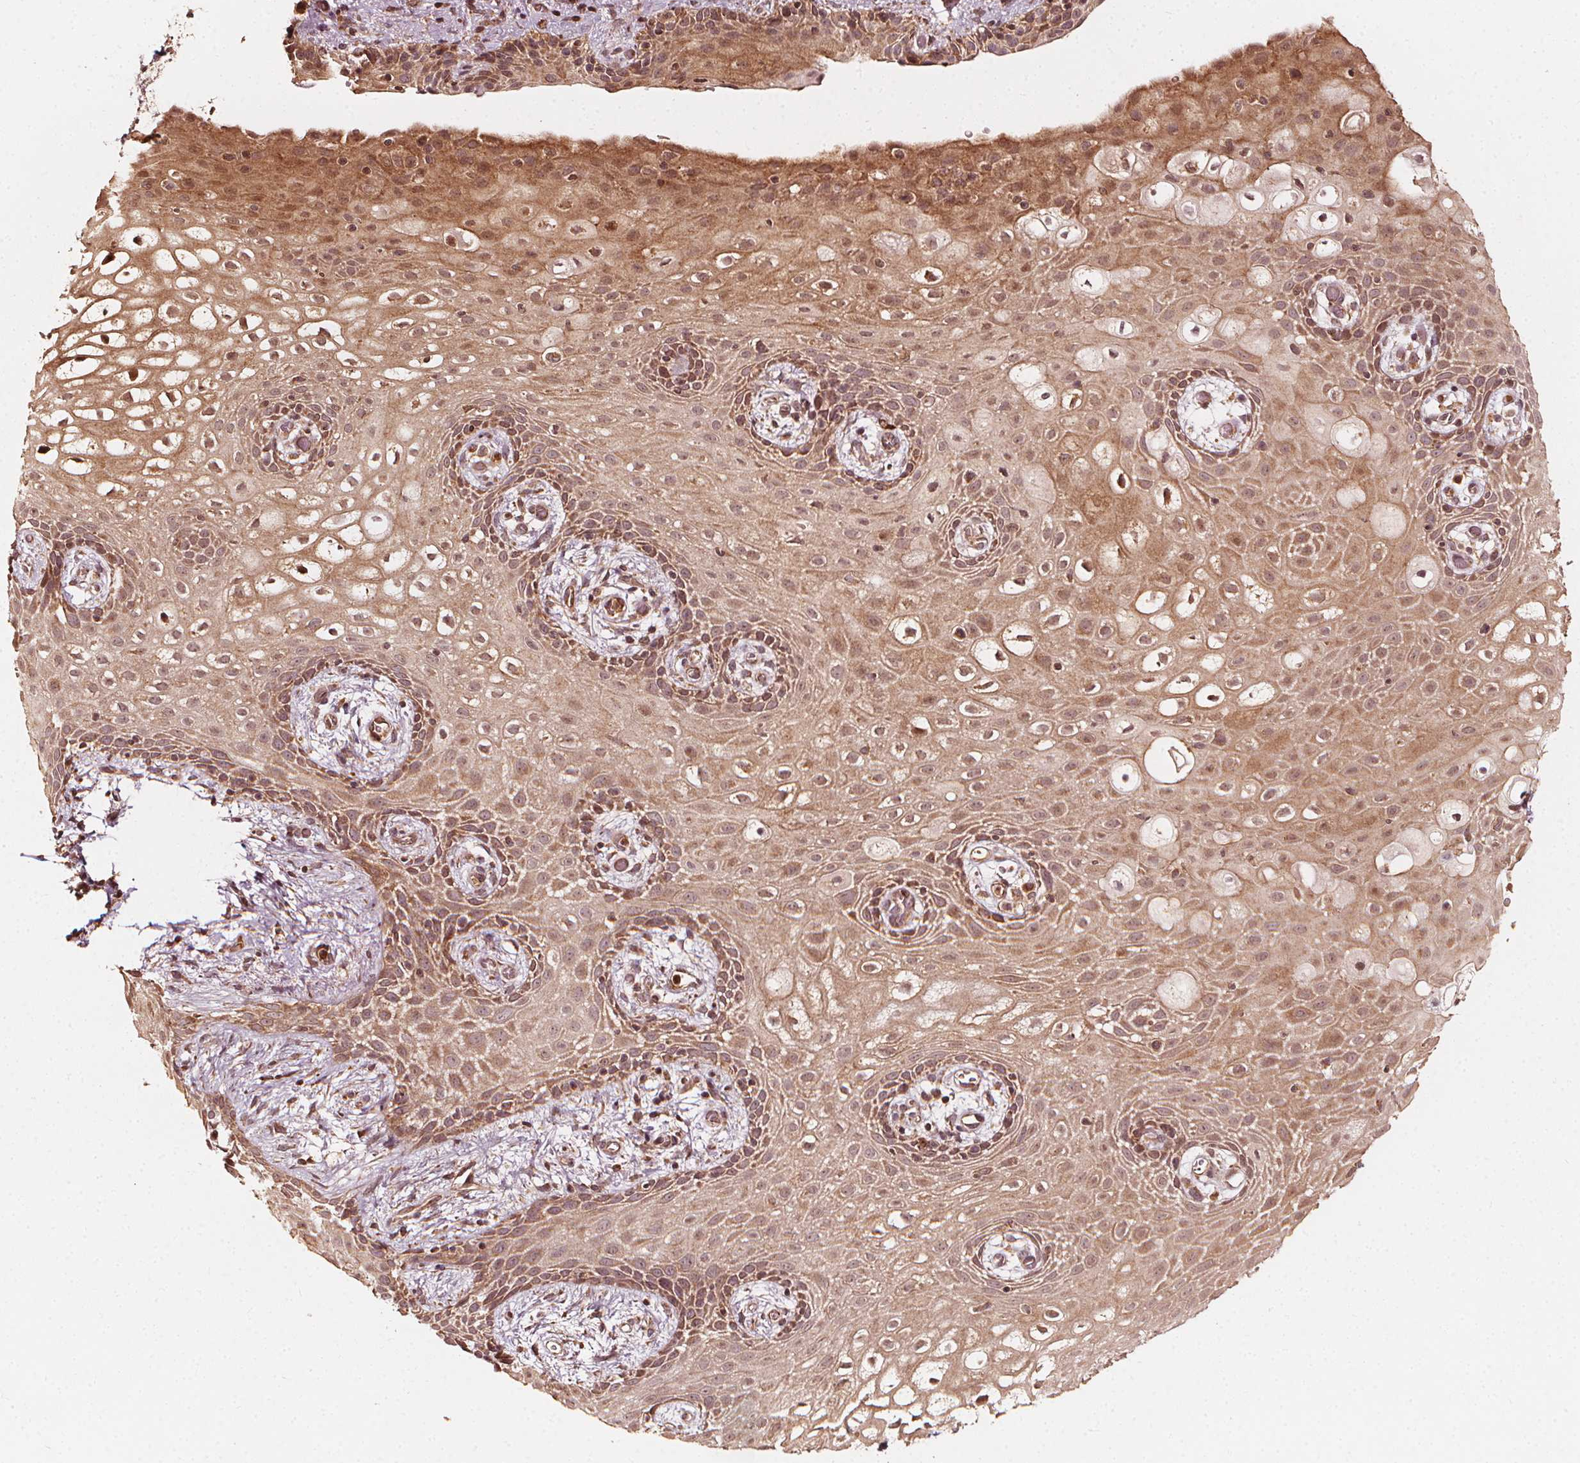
{"staining": {"intensity": "moderate", "quantity": ">75%", "location": "cytoplasmic/membranous,nuclear"}, "tissue": "skin", "cell_type": "Epidermal cells", "image_type": "normal", "snomed": [{"axis": "morphology", "description": "Normal tissue, NOS"}, {"axis": "topography", "description": "Anal"}], "caption": "High-power microscopy captured an immunohistochemistry (IHC) histopathology image of unremarkable skin, revealing moderate cytoplasmic/membranous,nuclear positivity in about >75% of epidermal cells.", "gene": "NPC1", "patient": {"sex": "female", "age": 46}}